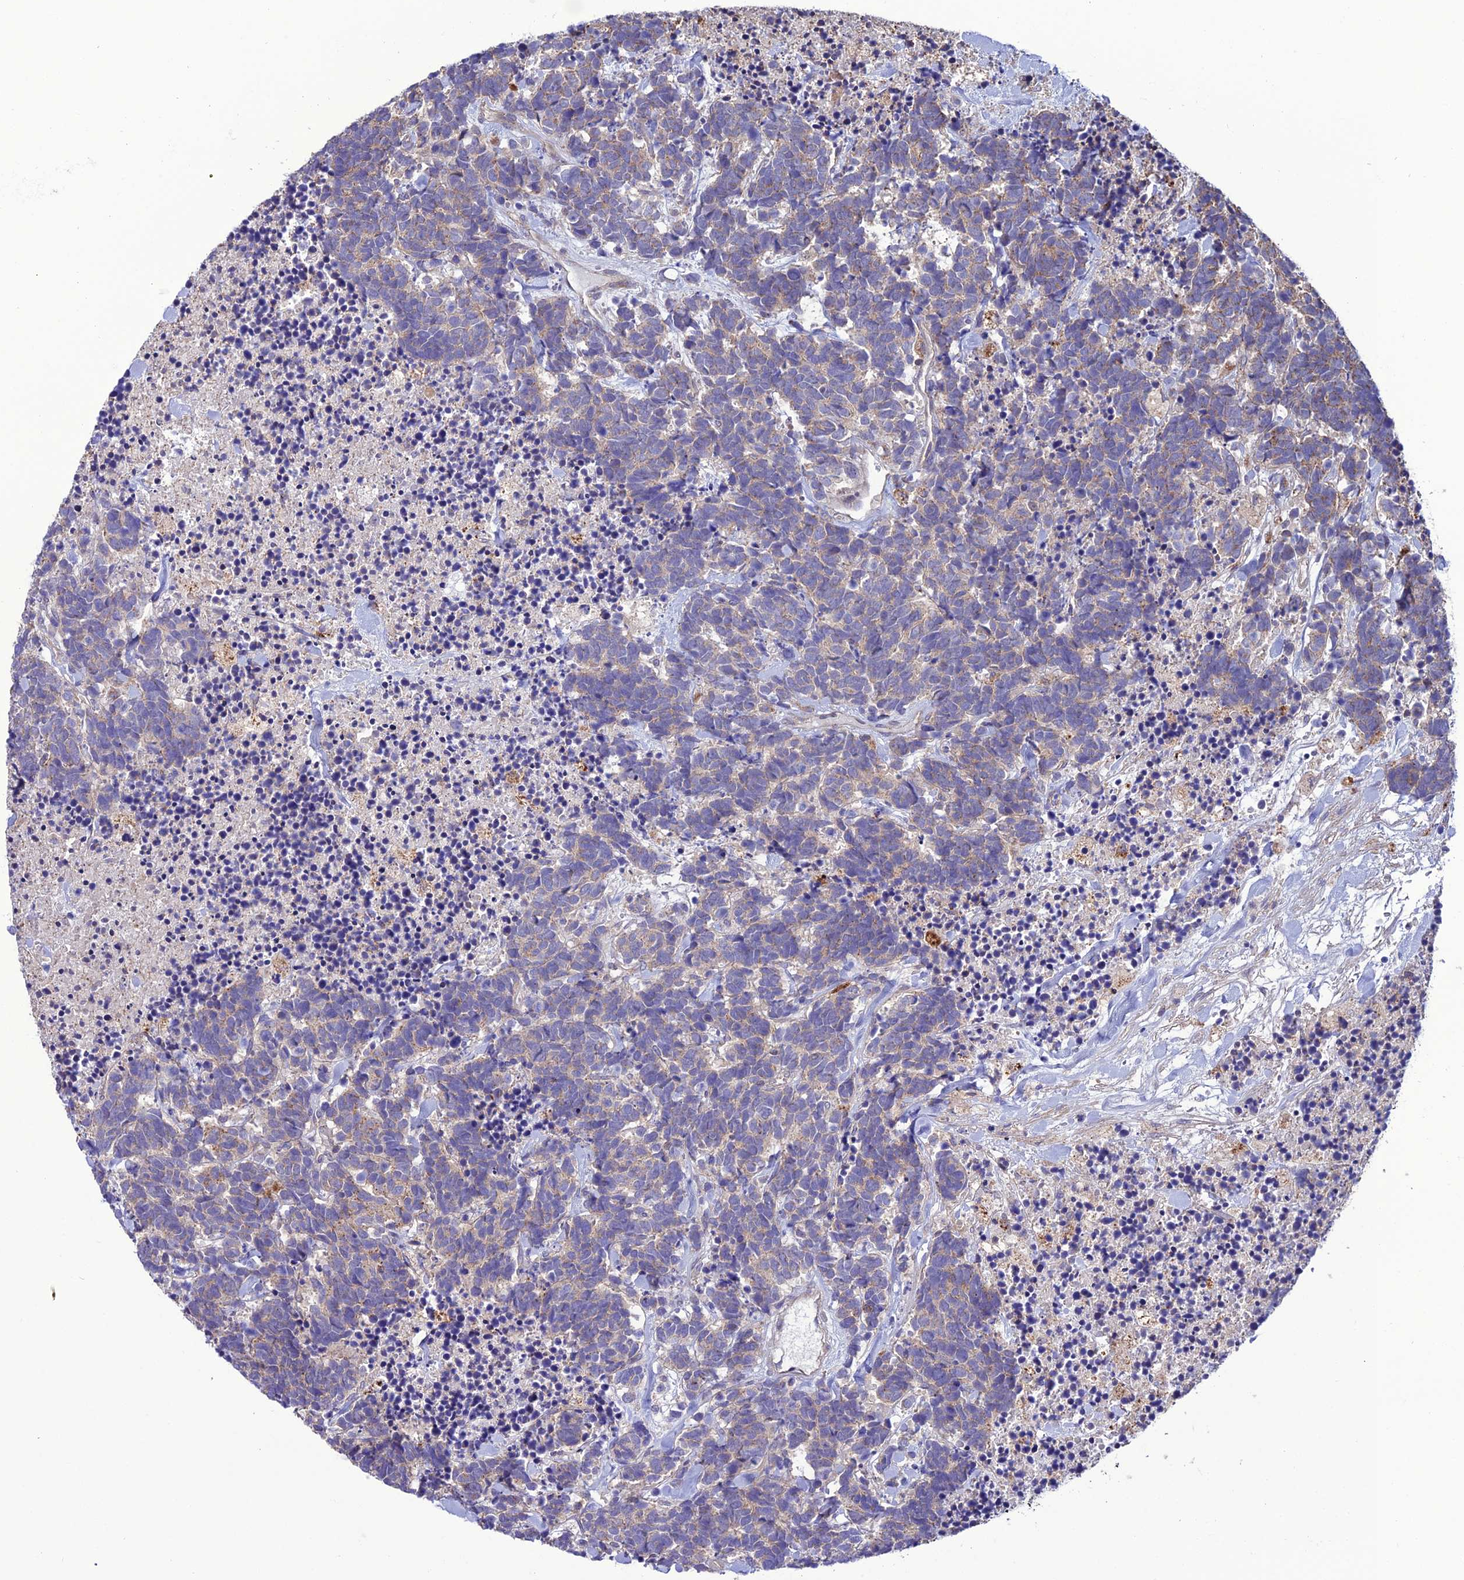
{"staining": {"intensity": "weak", "quantity": "<25%", "location": "cytoplasmic/membranous"}, "tissue": "carcinoid", "cell_type": "Tumor cells", "image_type": "cancer", "snomed": [{"axis": "morphology", "description": "Carcinoma, NOS"}, {"axis": "morphology", "description": "Carcinoid, malignant, NOS"}, {"axis": "topography", "description": "Prostate"}], "caption": "Carcinoid stained for a protein using immunohistochemistry (IHC) demonstrates no staining tumor cells.", "gene": "PPIL3", "patient": {"sex": "male", "age": 57}}